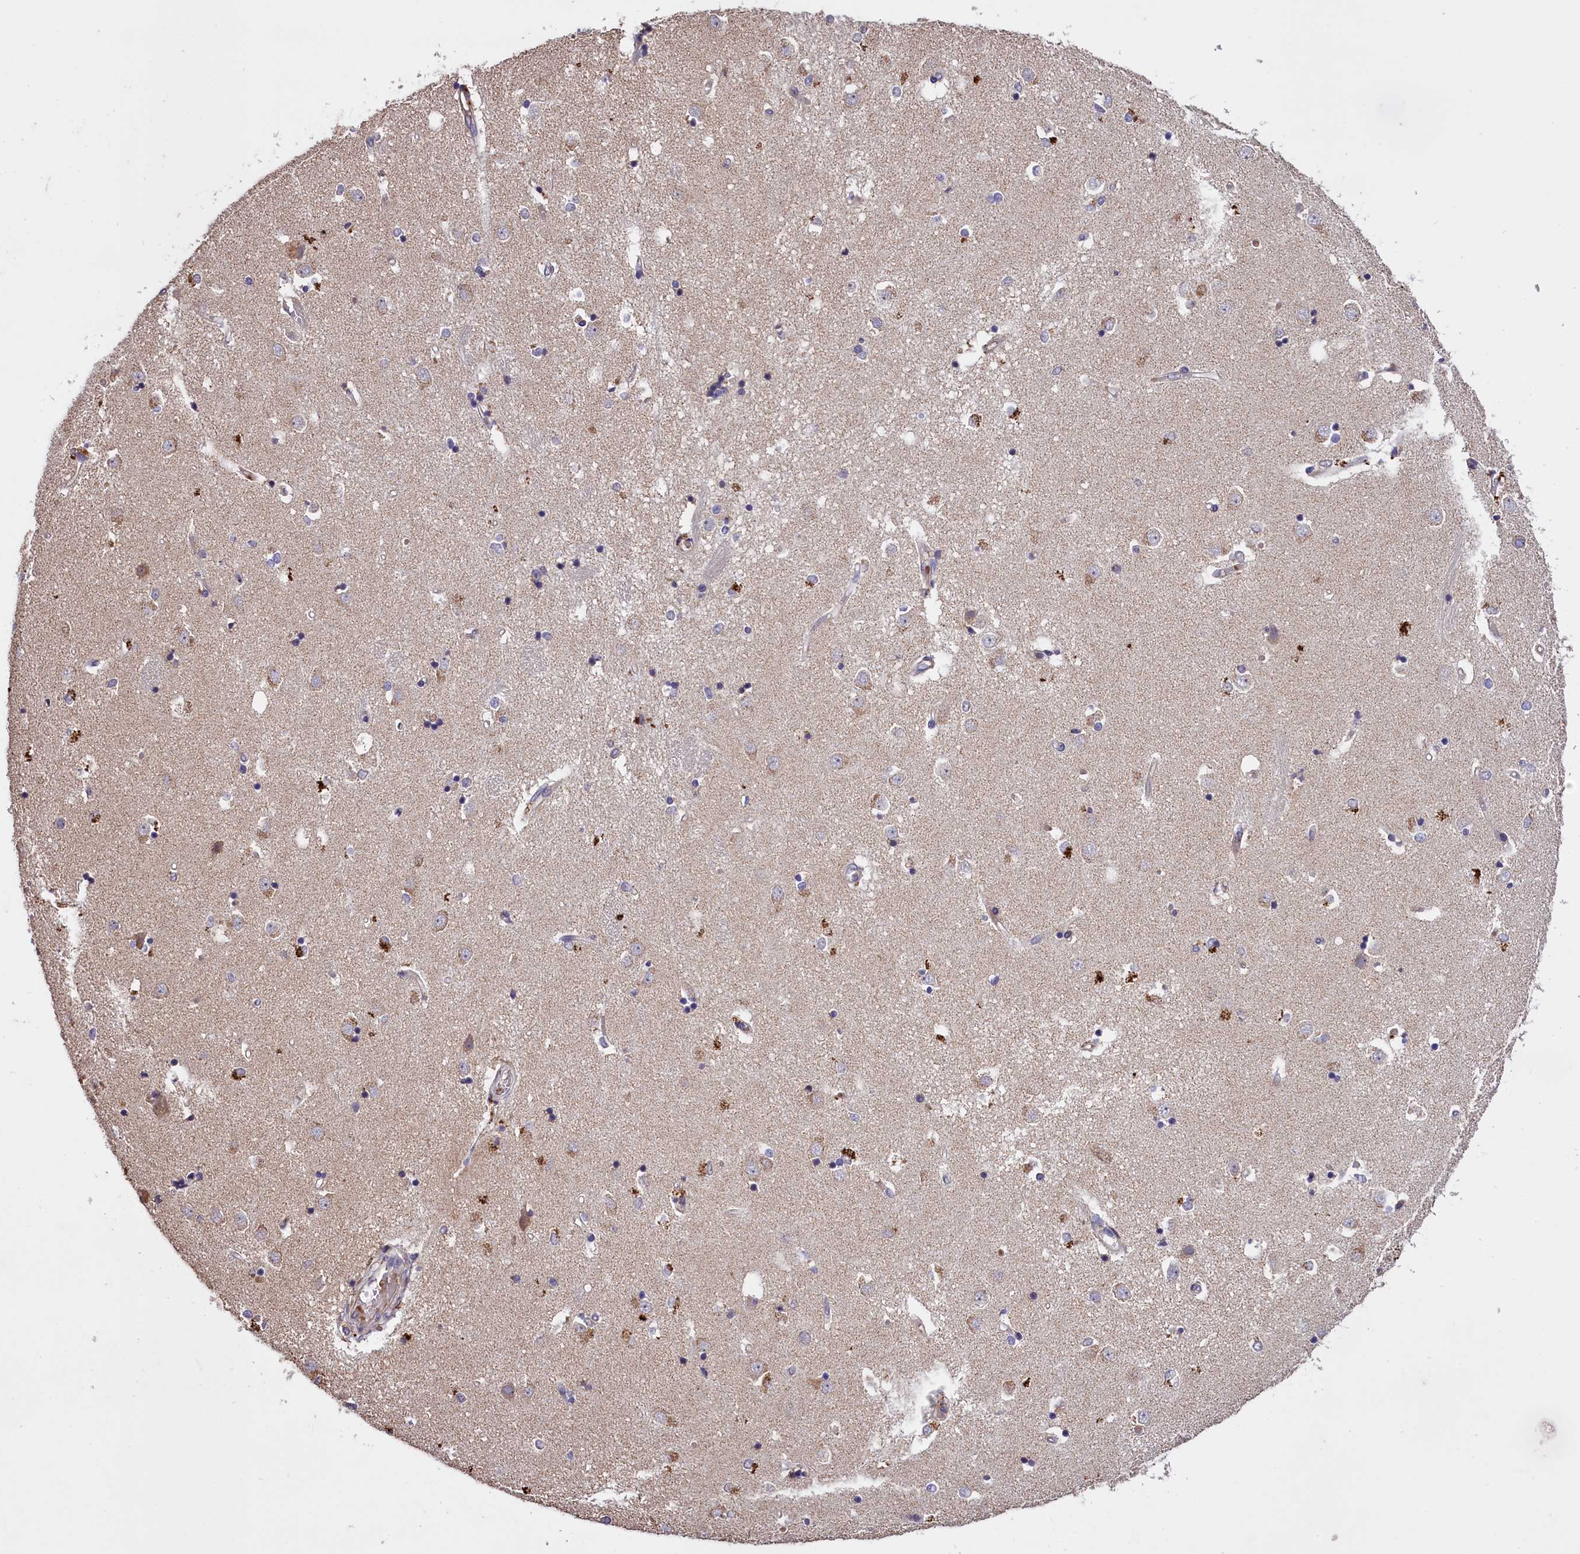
{"staining": {"intensity": "negative", "quantity": "none", "location": "none"}, "tissue": "caudate", "cell_type": "Glial cells", "image_type": "normal", "snomed": [{"axis": "morphology", "description": "Normal tissue, NOS"}, {"axis": "topography", "description": "Lateral ventricle wall"}], "caption": "High magnification brightfield microscopy of benign caudate stained with DAB (brown) and counterstained with hematoxylin (blue): glial cells show no significant expression. Nuclei are stained in blue.", "gene": "CLRN2", "patient": {"sex": "male", "age": 45}}